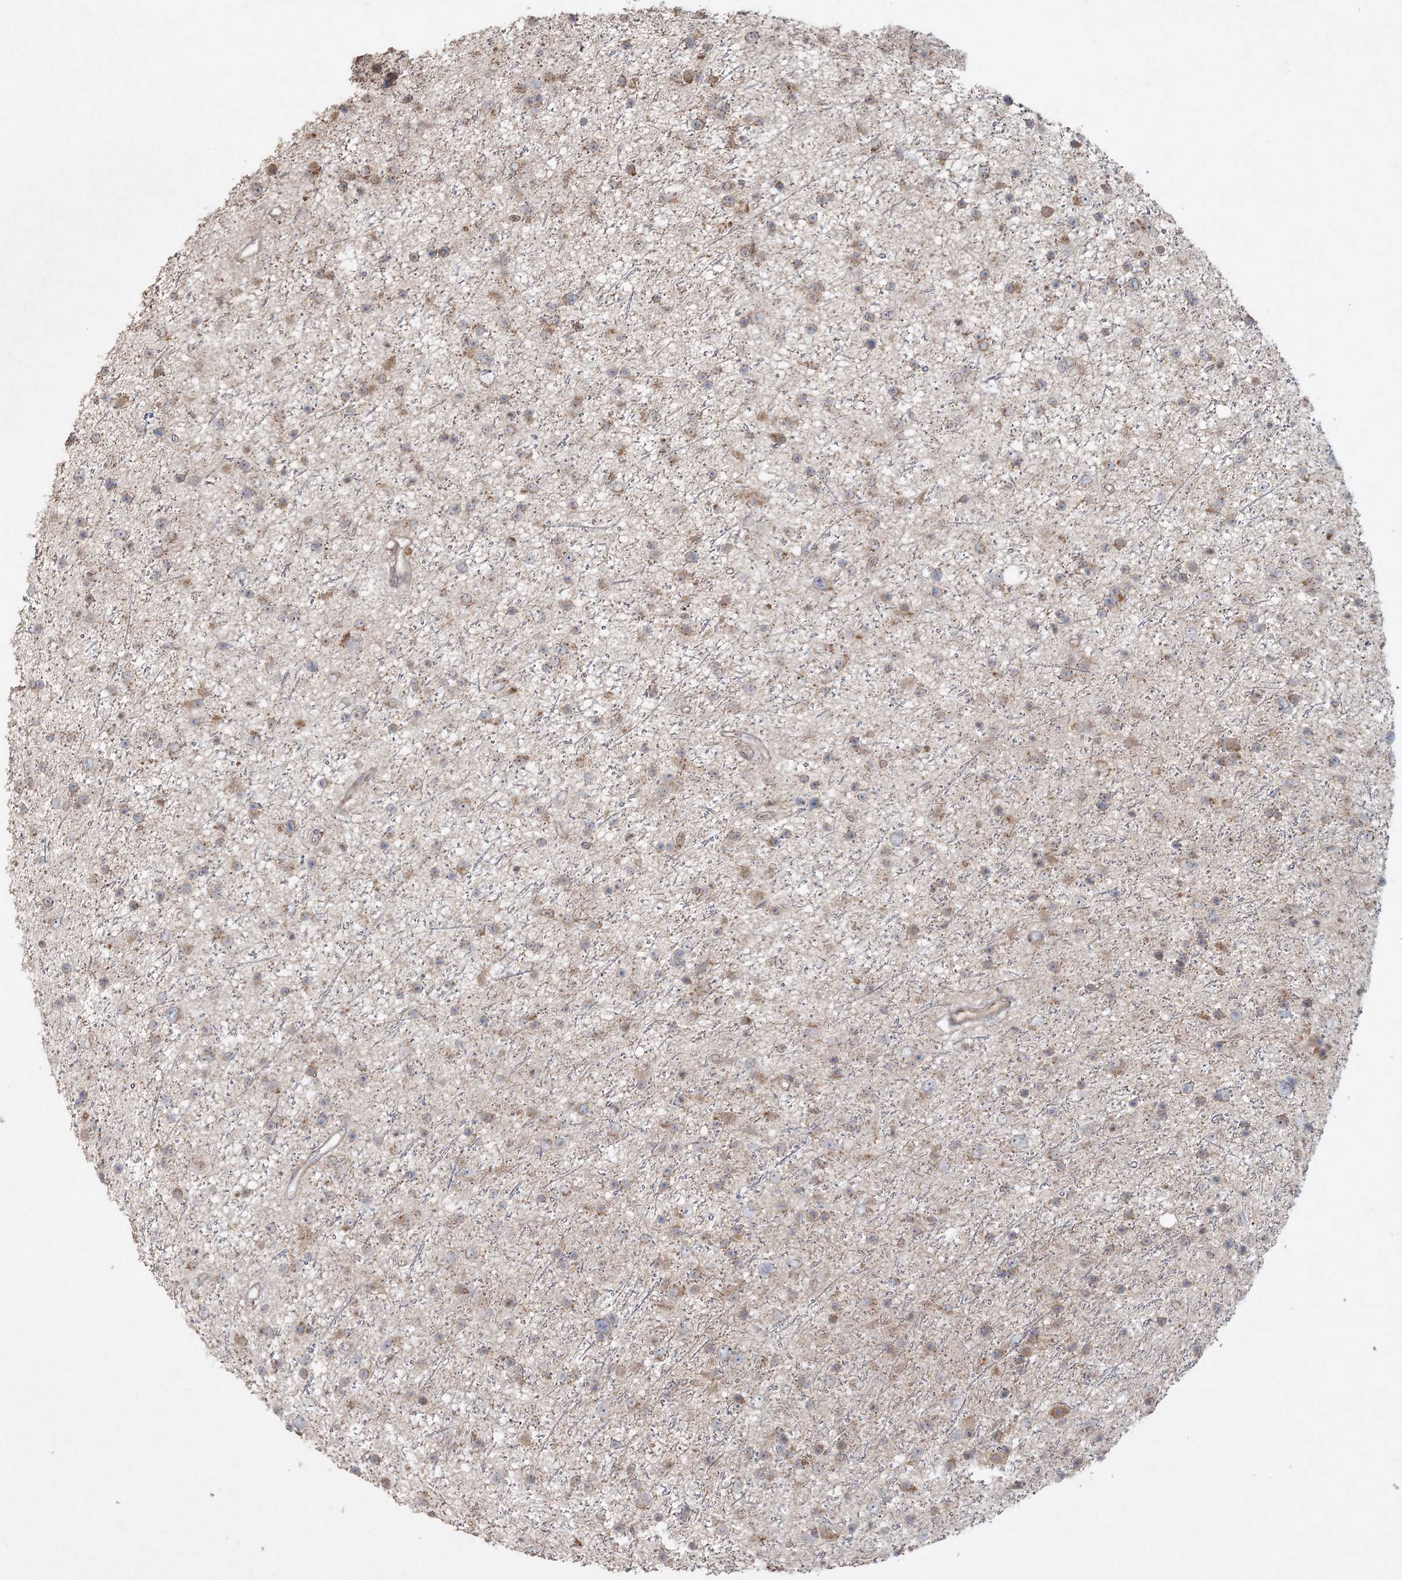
{"staining": {"intensity": "weak", "quantity": "<25%", "location": "cytoplasmic/membranous"}, "tissue": "glioma", "cell_type": "Tumor cells", "image_type": "cancer", "snomed": [{"axis": "morphology", "description": "Glioma, malignant, Low grade"}, {"axis": "topography", "description": "Cerebral cortex"}], "caption": "Immunohistochemistry photomicrograph of malignant low-grade glioma stained for a protein (brown), which reveals no expression in tumor cells. (Brightfield microscopy of DAB (3,3'-diaminobenzidine) immunohistochemistry at high magnification).", "gene": "KBTBD4", "patient": {"sex": "female", "age": 39}}